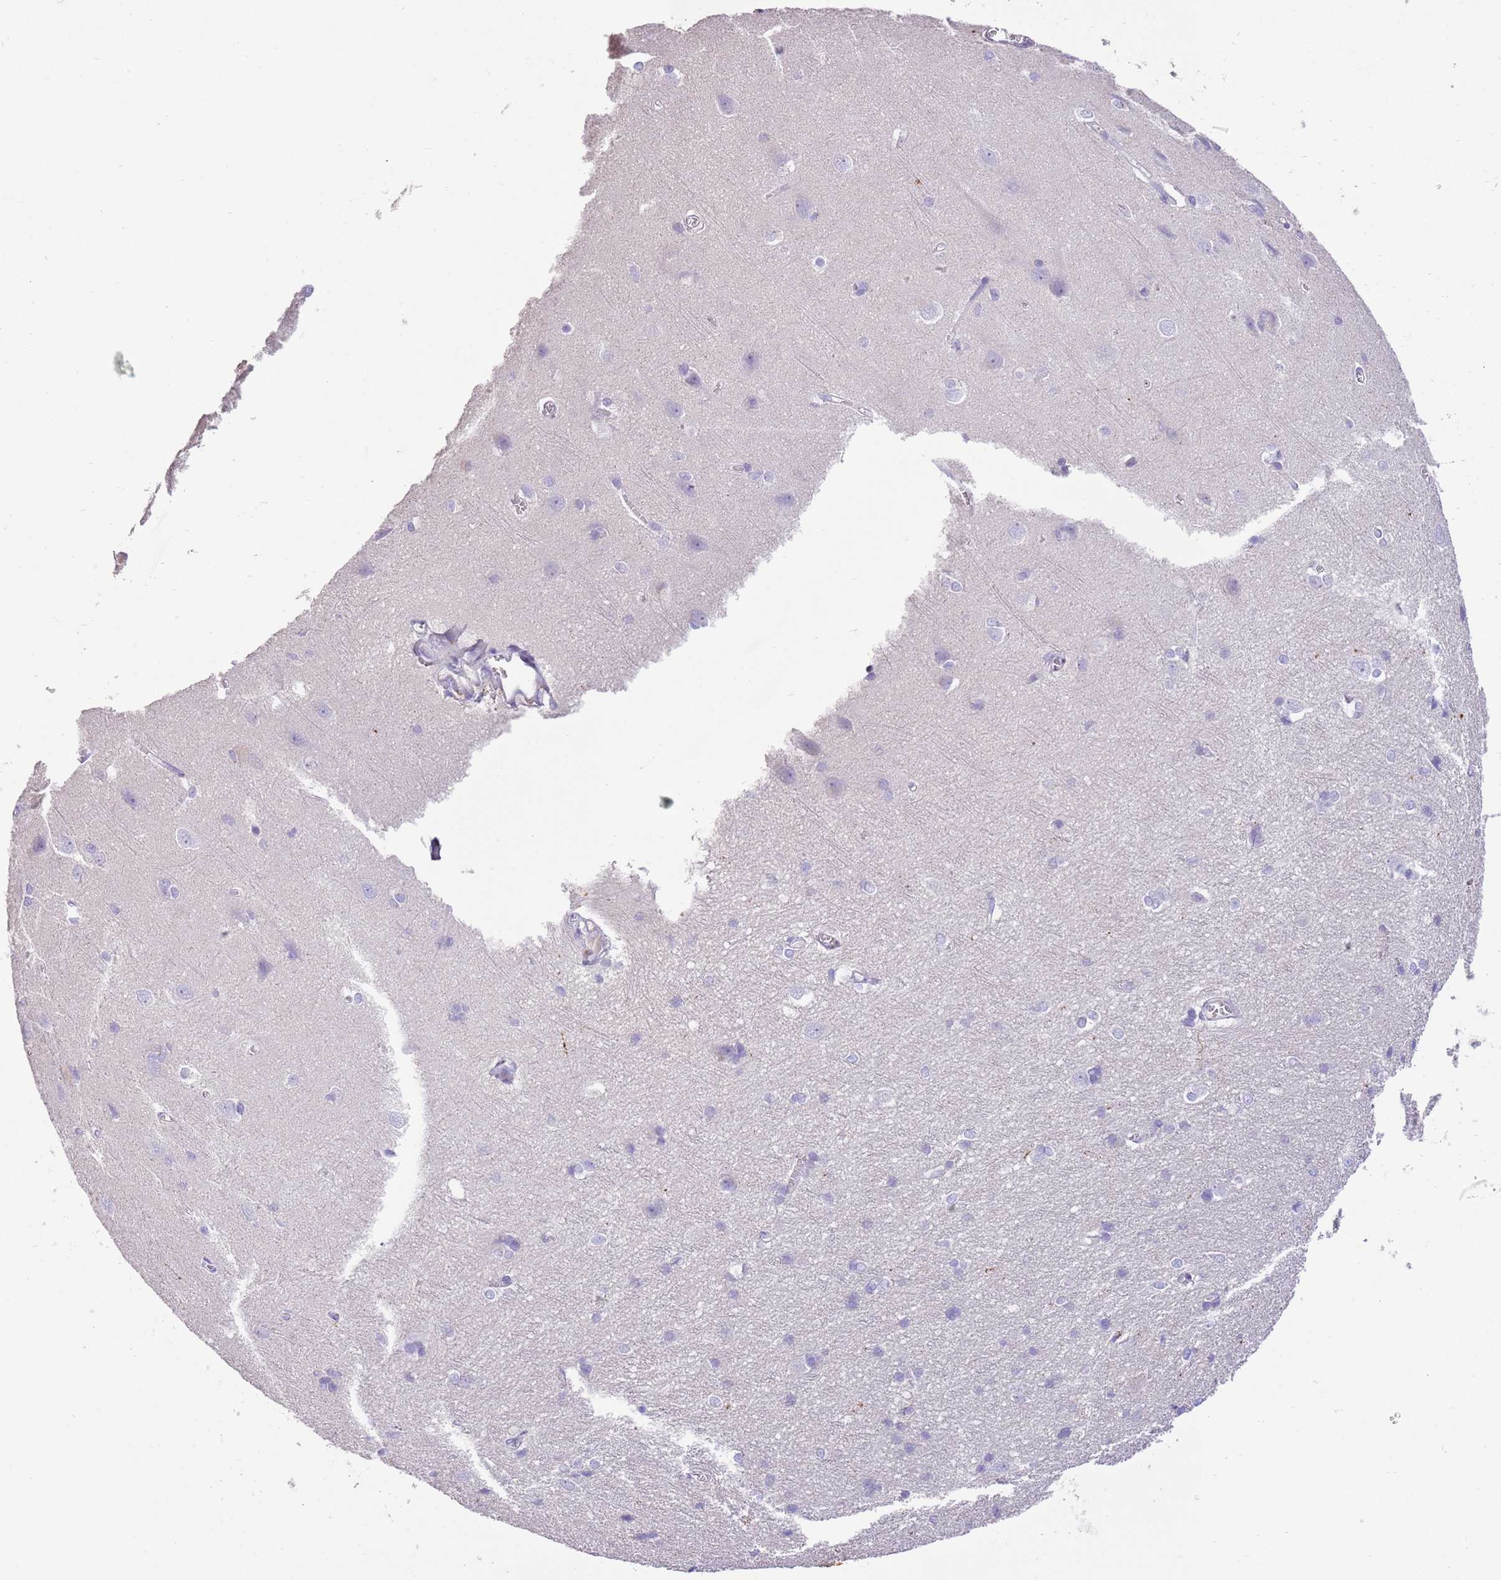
{"staining": {"intensity": "negative", "quantity": "none", "location": "none"}, "tissue": "cerebral cortex", "cell_type": "Endothelial cells", "image_type": "normal", "snomed": [{"axis": "morphology", "description": "Normal tissue, NOS"}, {"axis": "topography", "description": "Cerebral cortex"}], "caption": "Endothelial cells are negative for brown protein staining in unremarkable cerebral cortex. (DAB immunohistochemistry (IHC), high magnification).", "gene": "SFTPA1", "patient": {"sex": "male", "age": 37}}